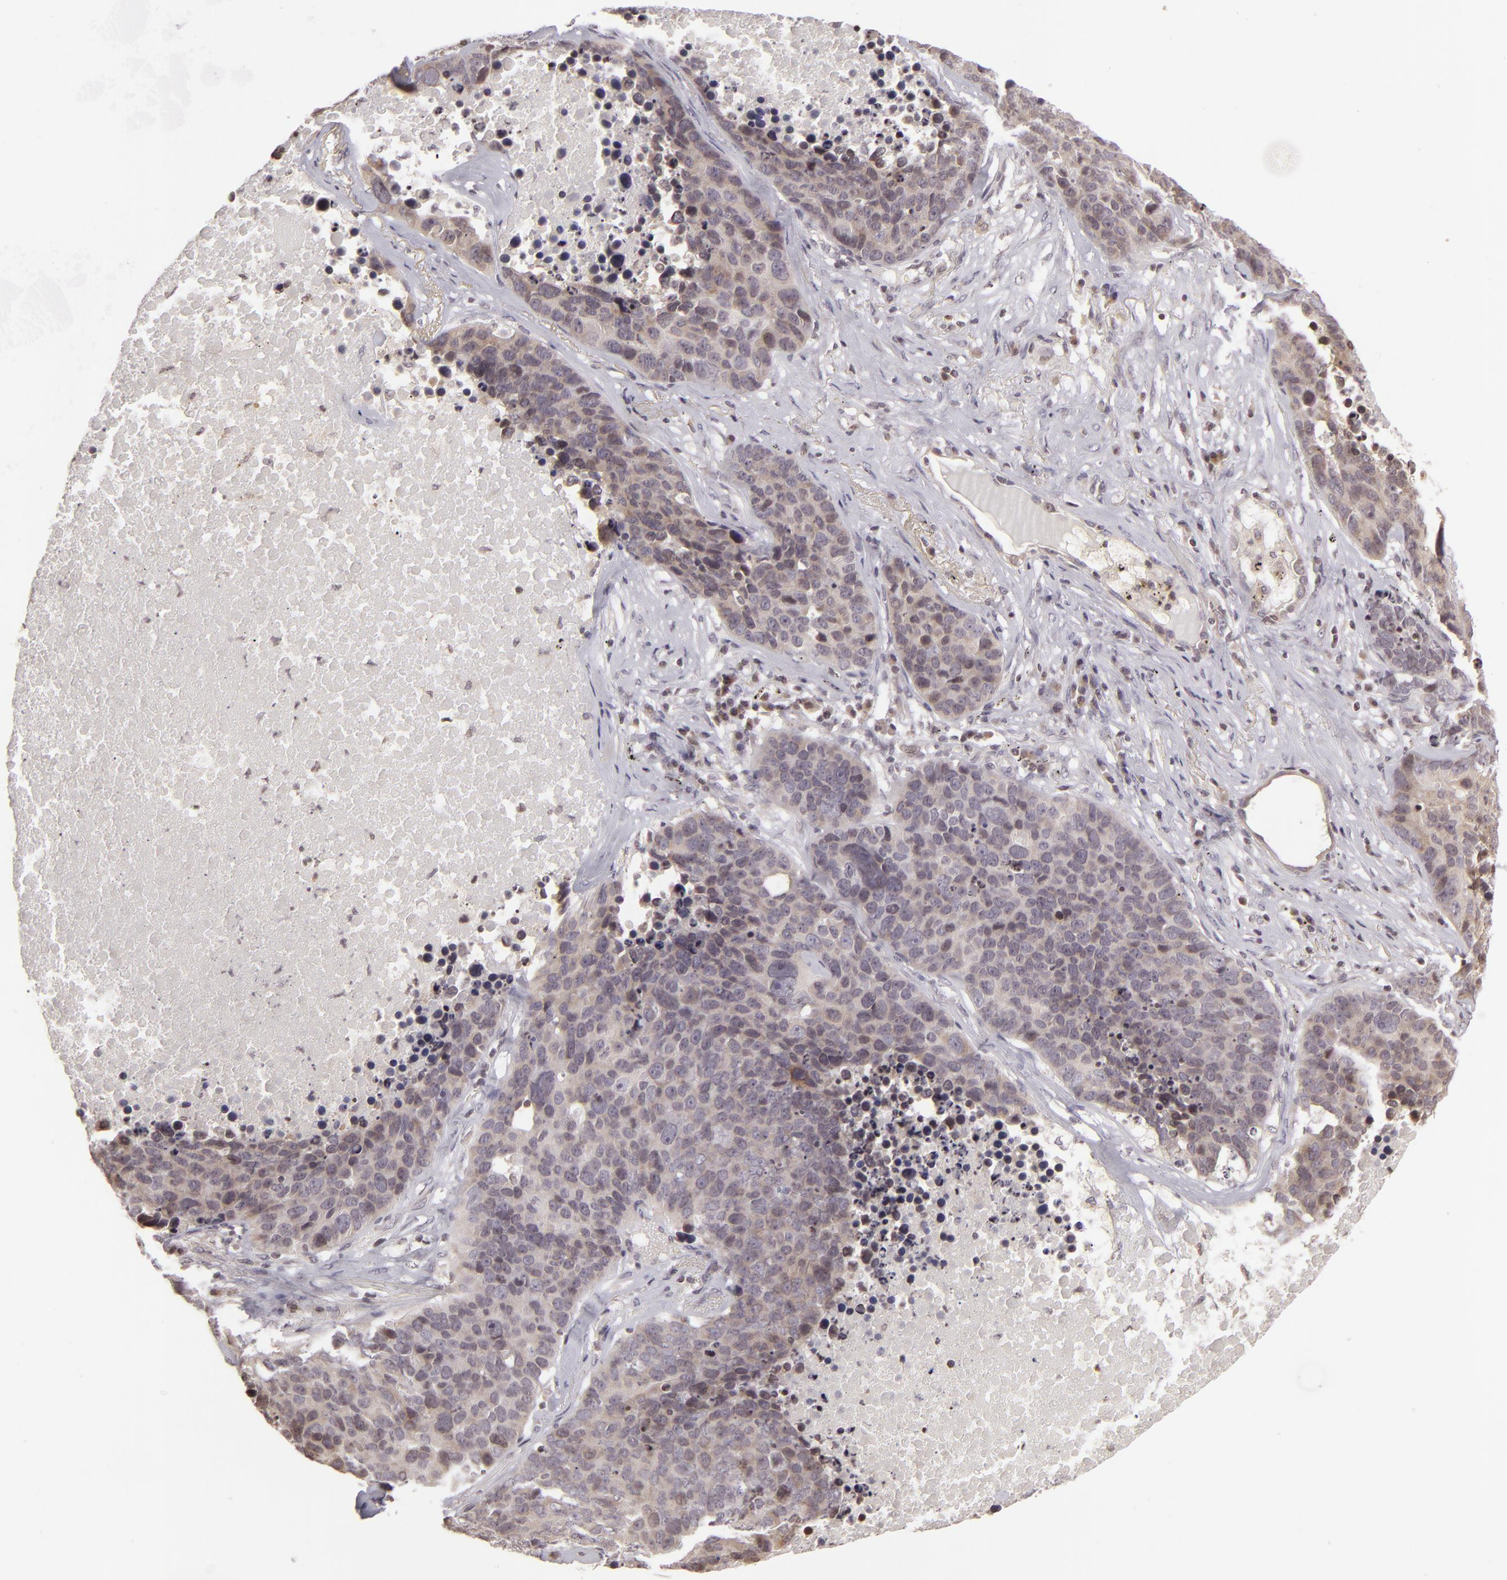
{"staining": {"intensity": "negative", "quantity": "none", "location": "none"}, "tissue": "lung cancer", "cell_type": "Tumor cells", "image_type": "cancer", "snomed": [{"axis": "morphology", "description": "Carcinoid, malignant, NOS"}, {"axis": "topography", "description": "Lung"}], "caption": "Lung carcinoid (malignant) stained for a protein using IHC reveals no expression tumor cells.", "gene": "AKAP6", "patient": {"sex": "male", "age": 60}}